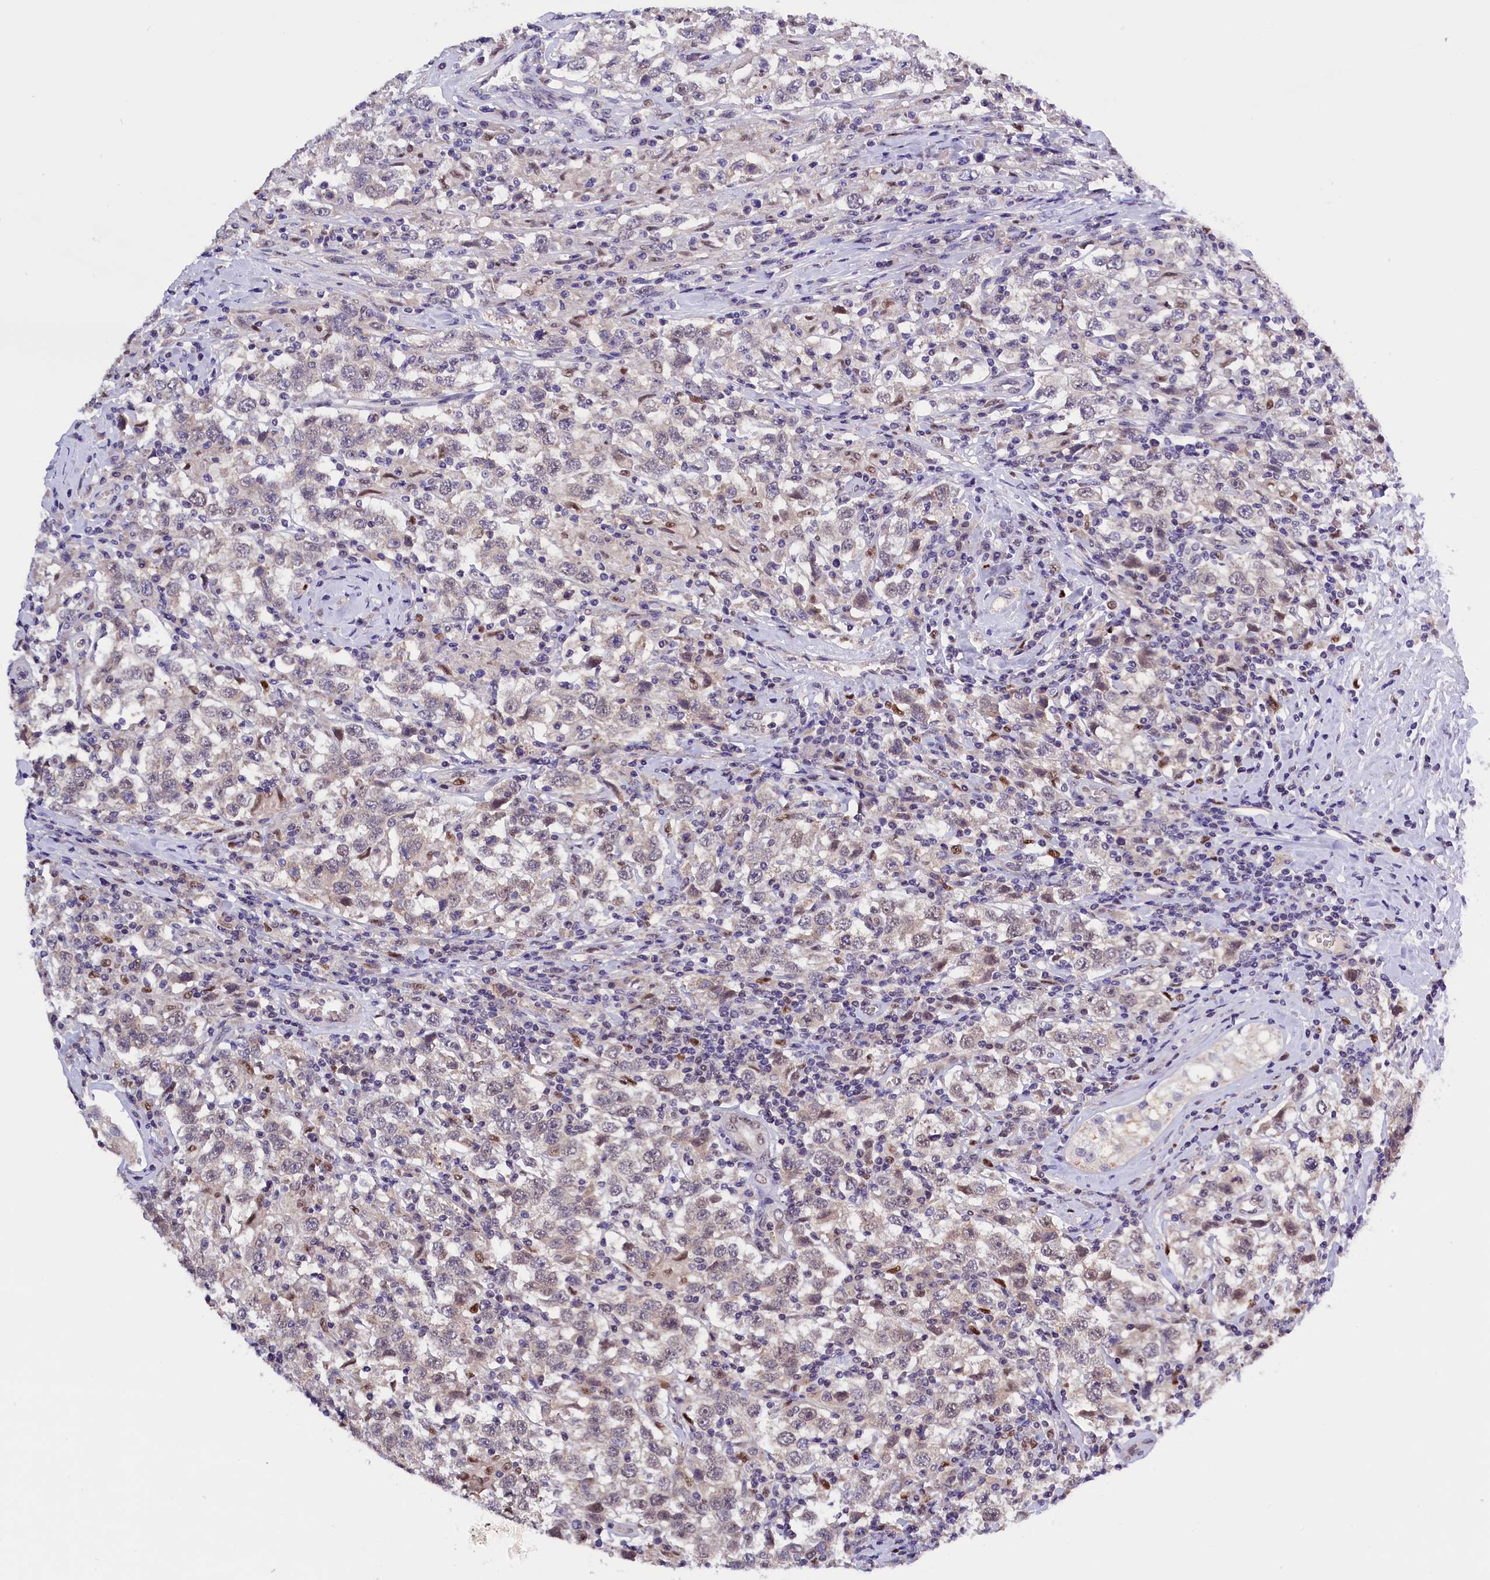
{"staining": {"intensity": "negative", "quantity": "none", "location": "none"}, "tissue": "testis cancer", "cell_type": "Tumor cells", "image_type": "cancer", "snomed": [{"axis": "morphology", "description": "Seminoma, NOS"}, {"axis": "topography", "description": "Testis"}], "caption": "Tumor cells show no significant protein expression in testis seminoma. (Immunohistochemistry (ihc), brightfield microscopy, high magnification).", "gene": "BTBD9", "patient": {"sex": "male", "age": 41}}